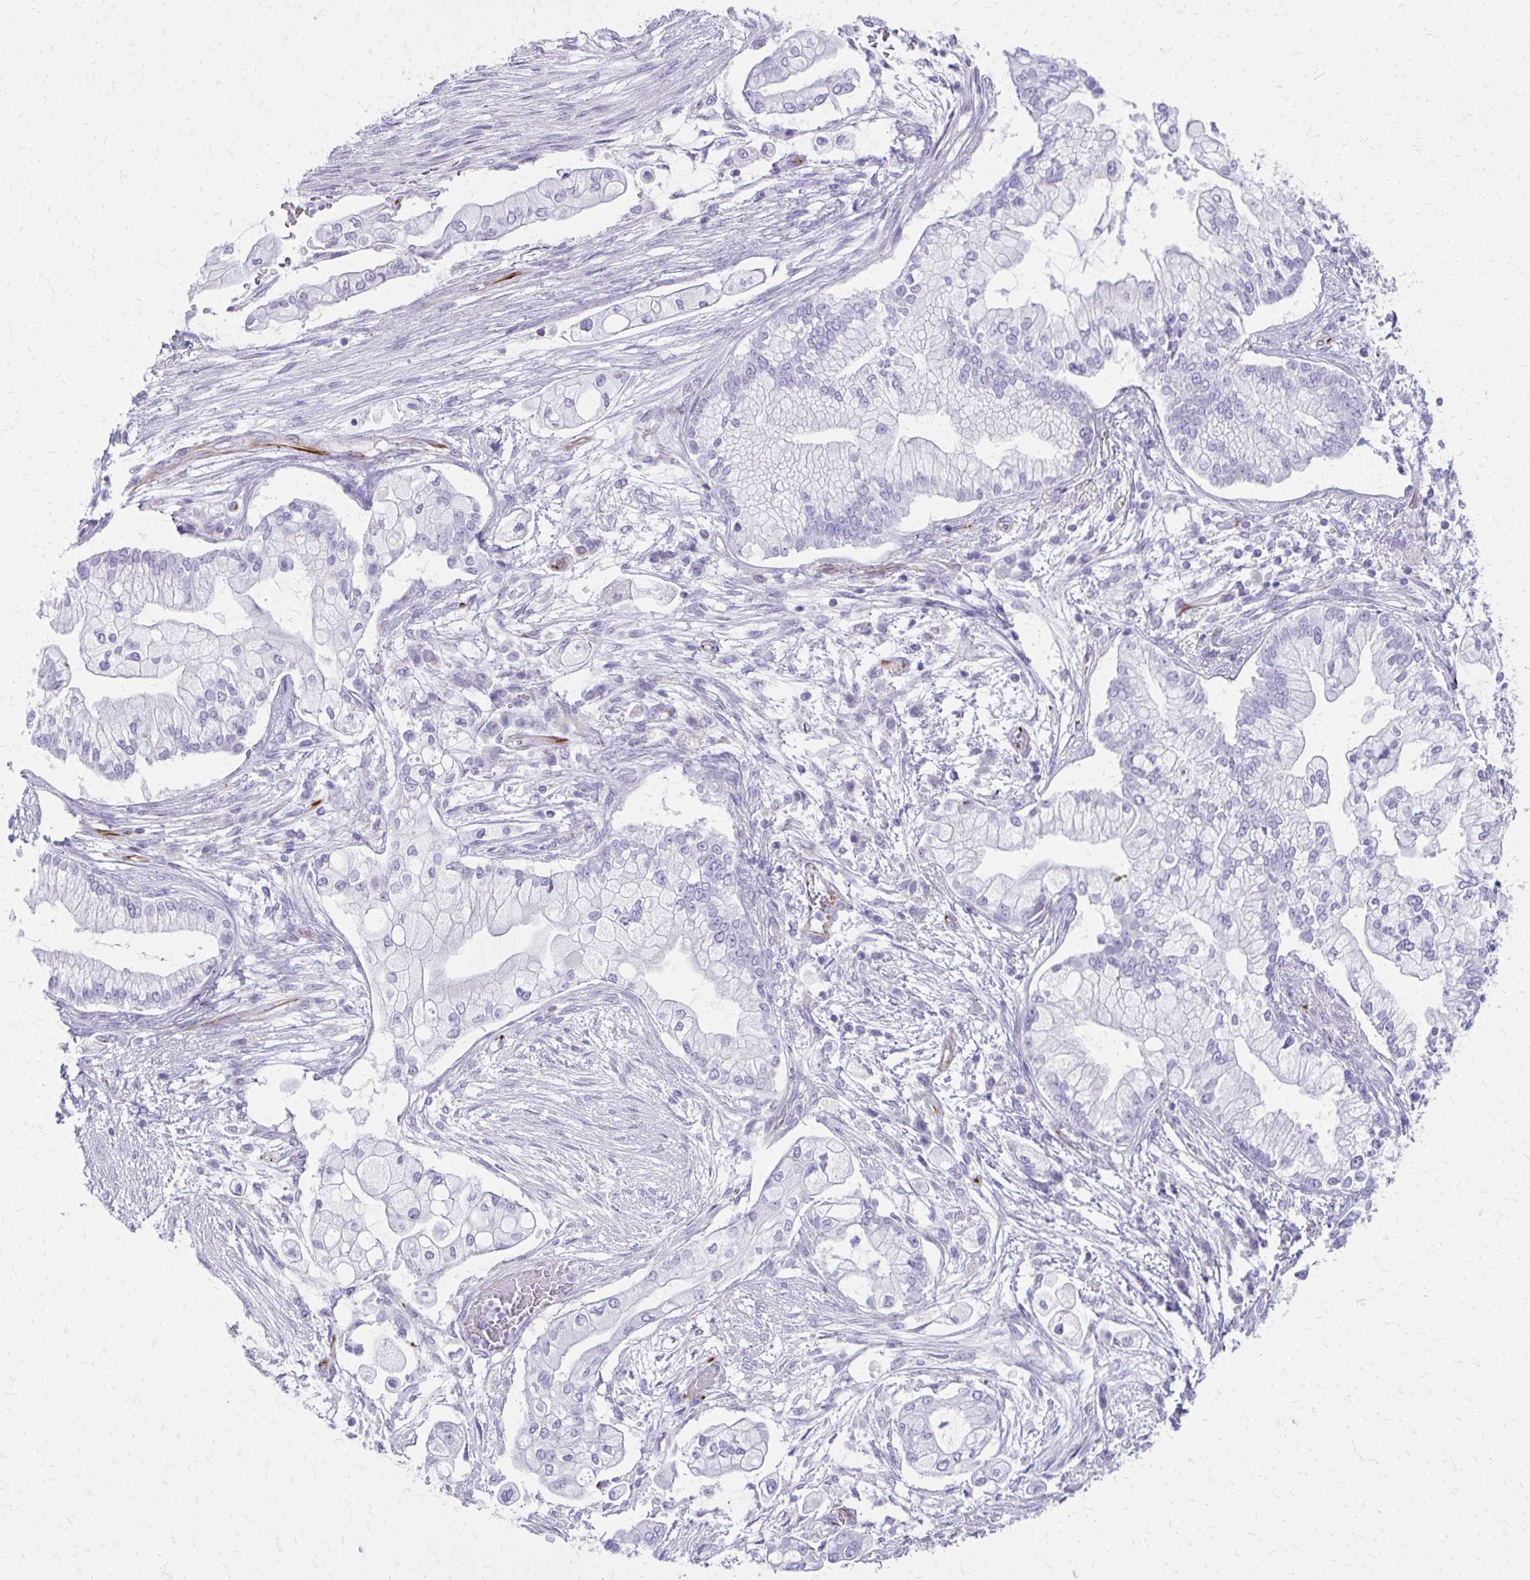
{"staining": {"intensity": "negative", "quantity": "none", "location": "none"}, "tissue": "pancreatic cancer", "cell_type": "Tumor cells", "image_type": "cancer", "snomed": [{"axis": "morphology", "description": "Adenocarcinoma, NOS"}, {"axis": "topography", "description": "Pancreas"}], "caption": "Protein analysis of pancreatic cancer demonstrates no significant staining in tumor cells.", "gene": "TRIM6", "patient": {"sex": "female", "age": 69}}